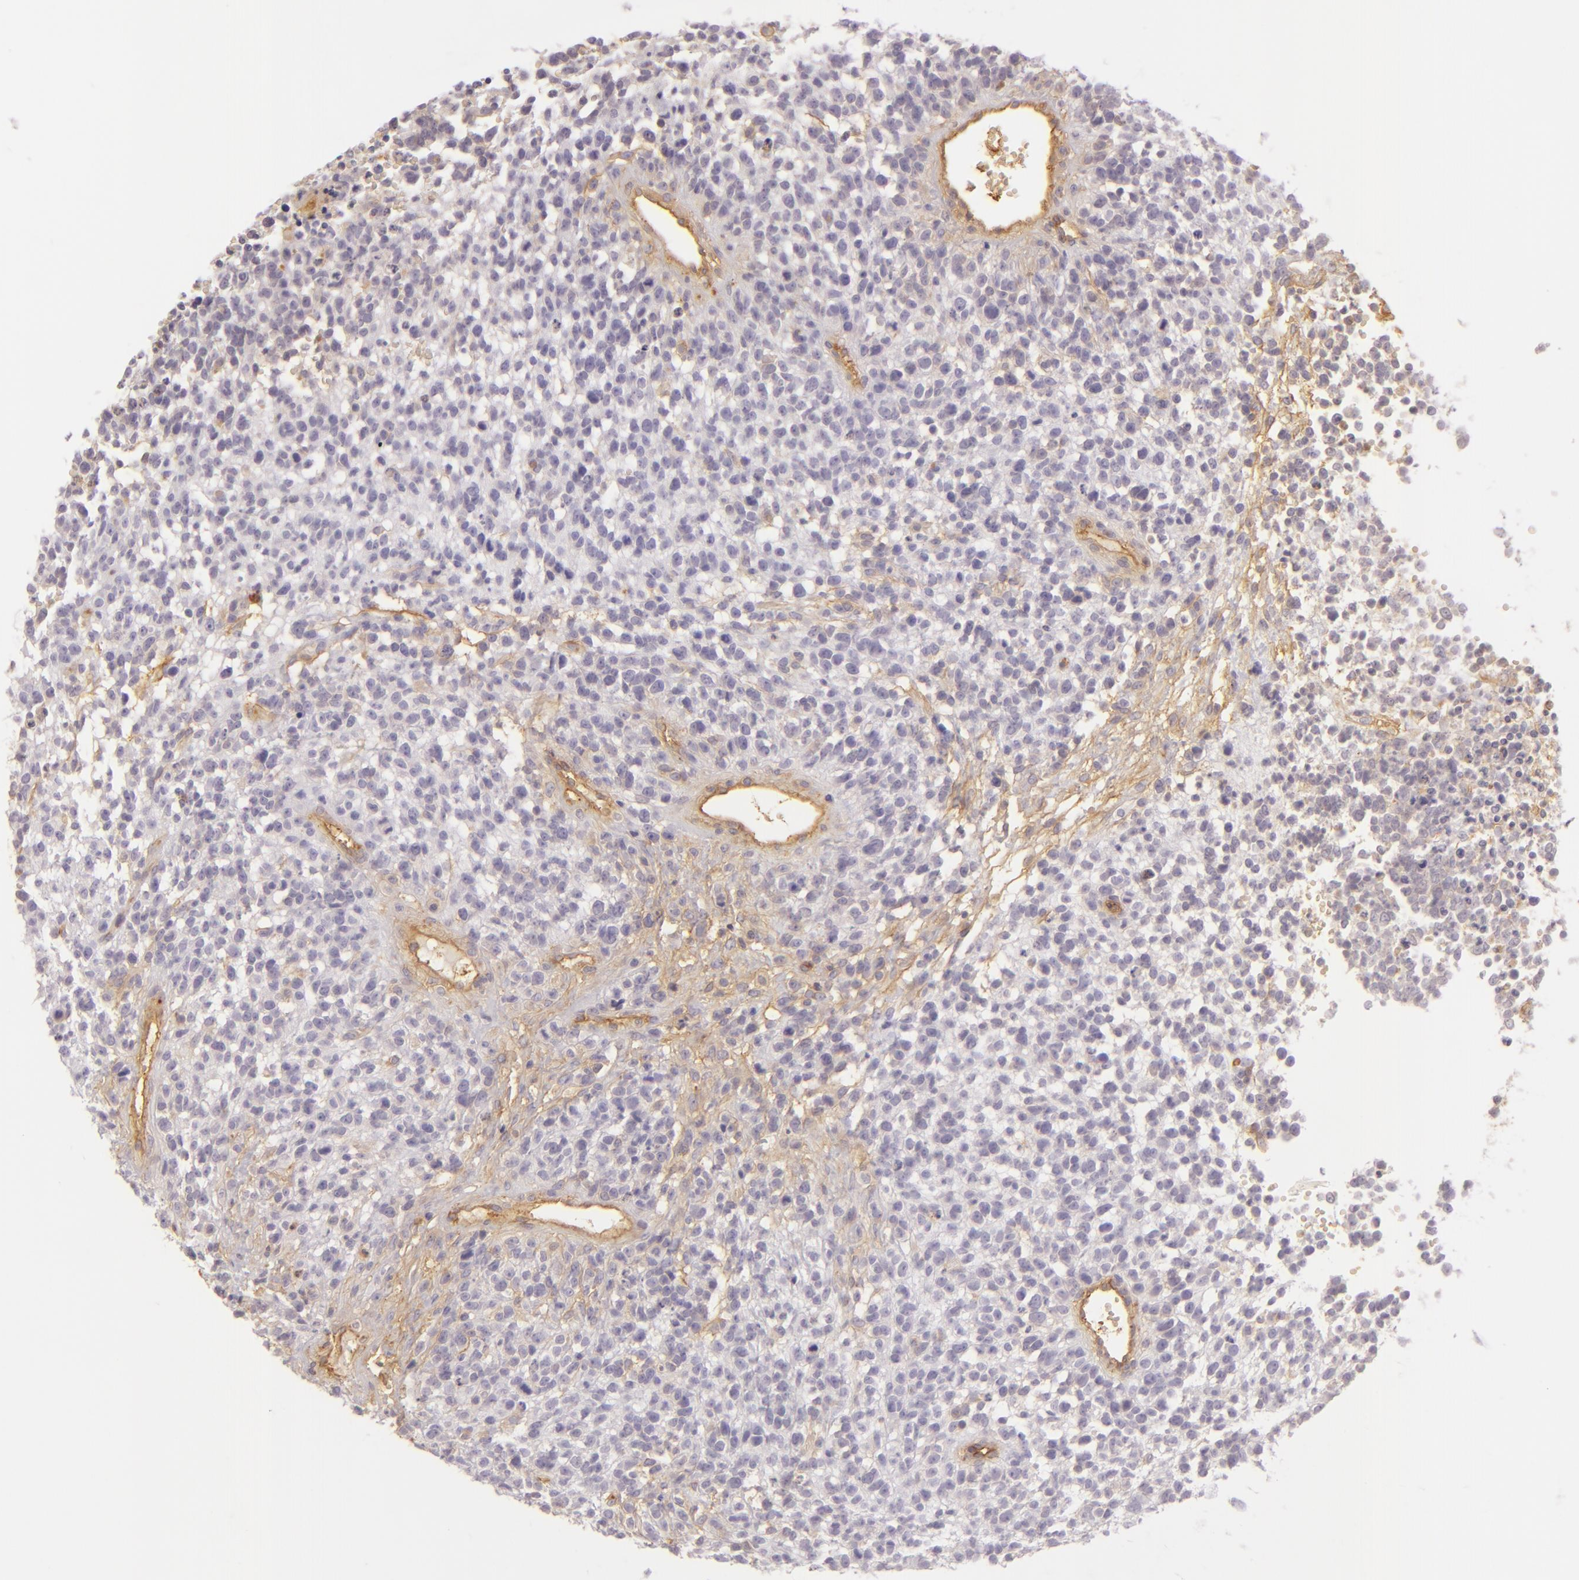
{"staining": {"intensity": "negative", "quantity": "none", "location": "none"}, "tissue": "glioma", "cell_type": "Tumor cells", "image_type": "cancer", "snomed": [{"axis": "morphology", "description": "Glioma, malignant, High grade"}, {"axis": "topography", "description": "Brain"}], "caption": "This image is of malignant glioma (high-grade) stained with immunohistochemistry to label a protein in brown with the nuclei are counter-stained blue. There is no expression in tumor cells.", "gene": "CD59", "patient": {"sex": "male", "age": 66}}